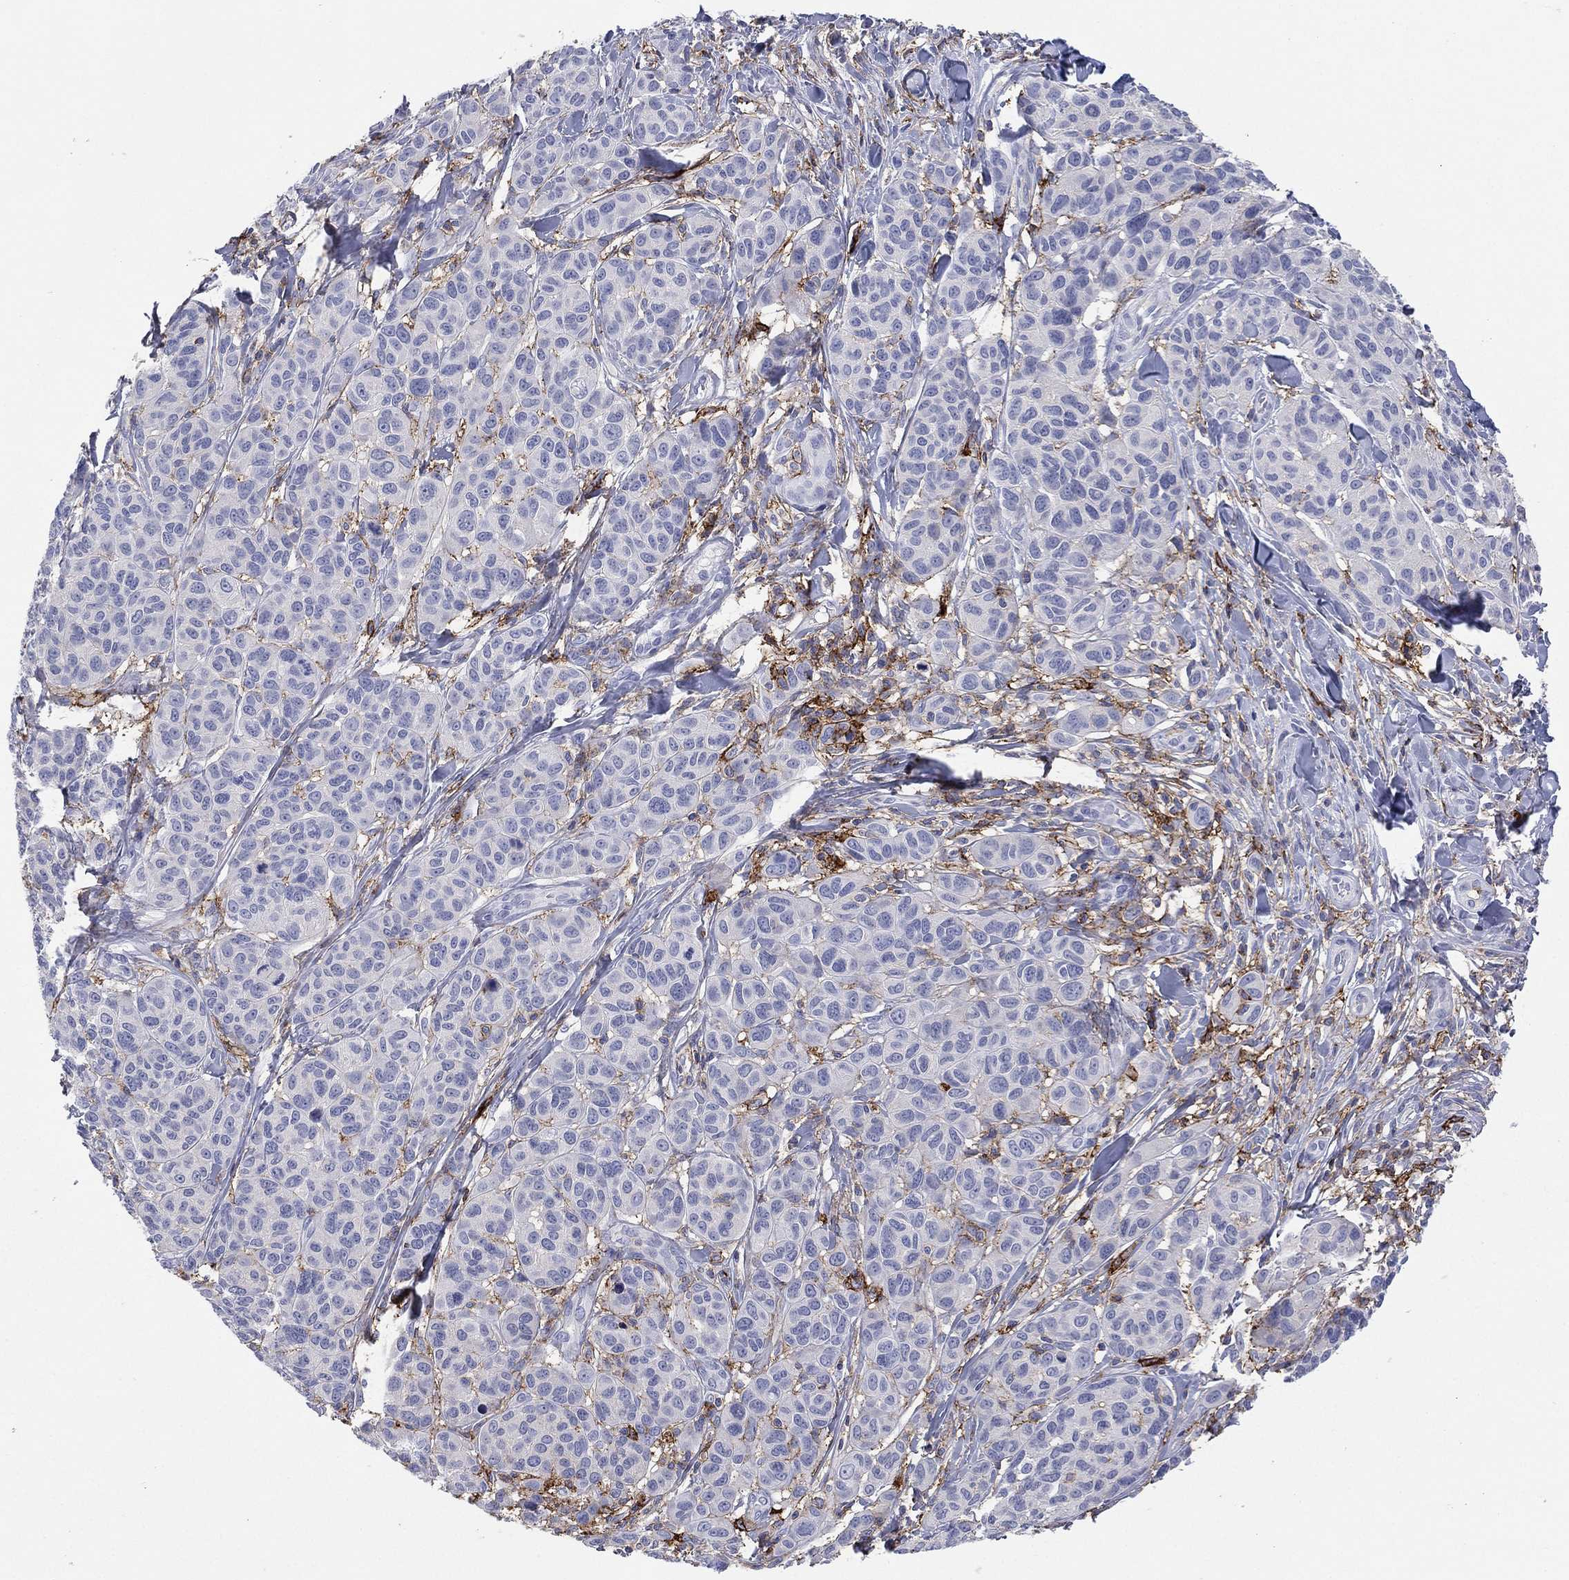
{"staining": {"intensity": "negative", "quantity": "none", "location": "none"}, "tissue": "melanoma", "cell_type": "Tumor cells", "image_type": "cancer", "snomed": [{"axis": "morphology", "description": "Malignant melanoma, NOS"}, {"axis": "topography", "description": "Skin"}], "caption": "Immunohistochemistry photomicrograph of neoplastic tissue: human melanoma stained with DAB (3,3'-diaminobenzidine) exhibits no significant protein staining in tumor cells.", "gene": "SELPLG", "patient": {"sex": "male", "age": 79}}